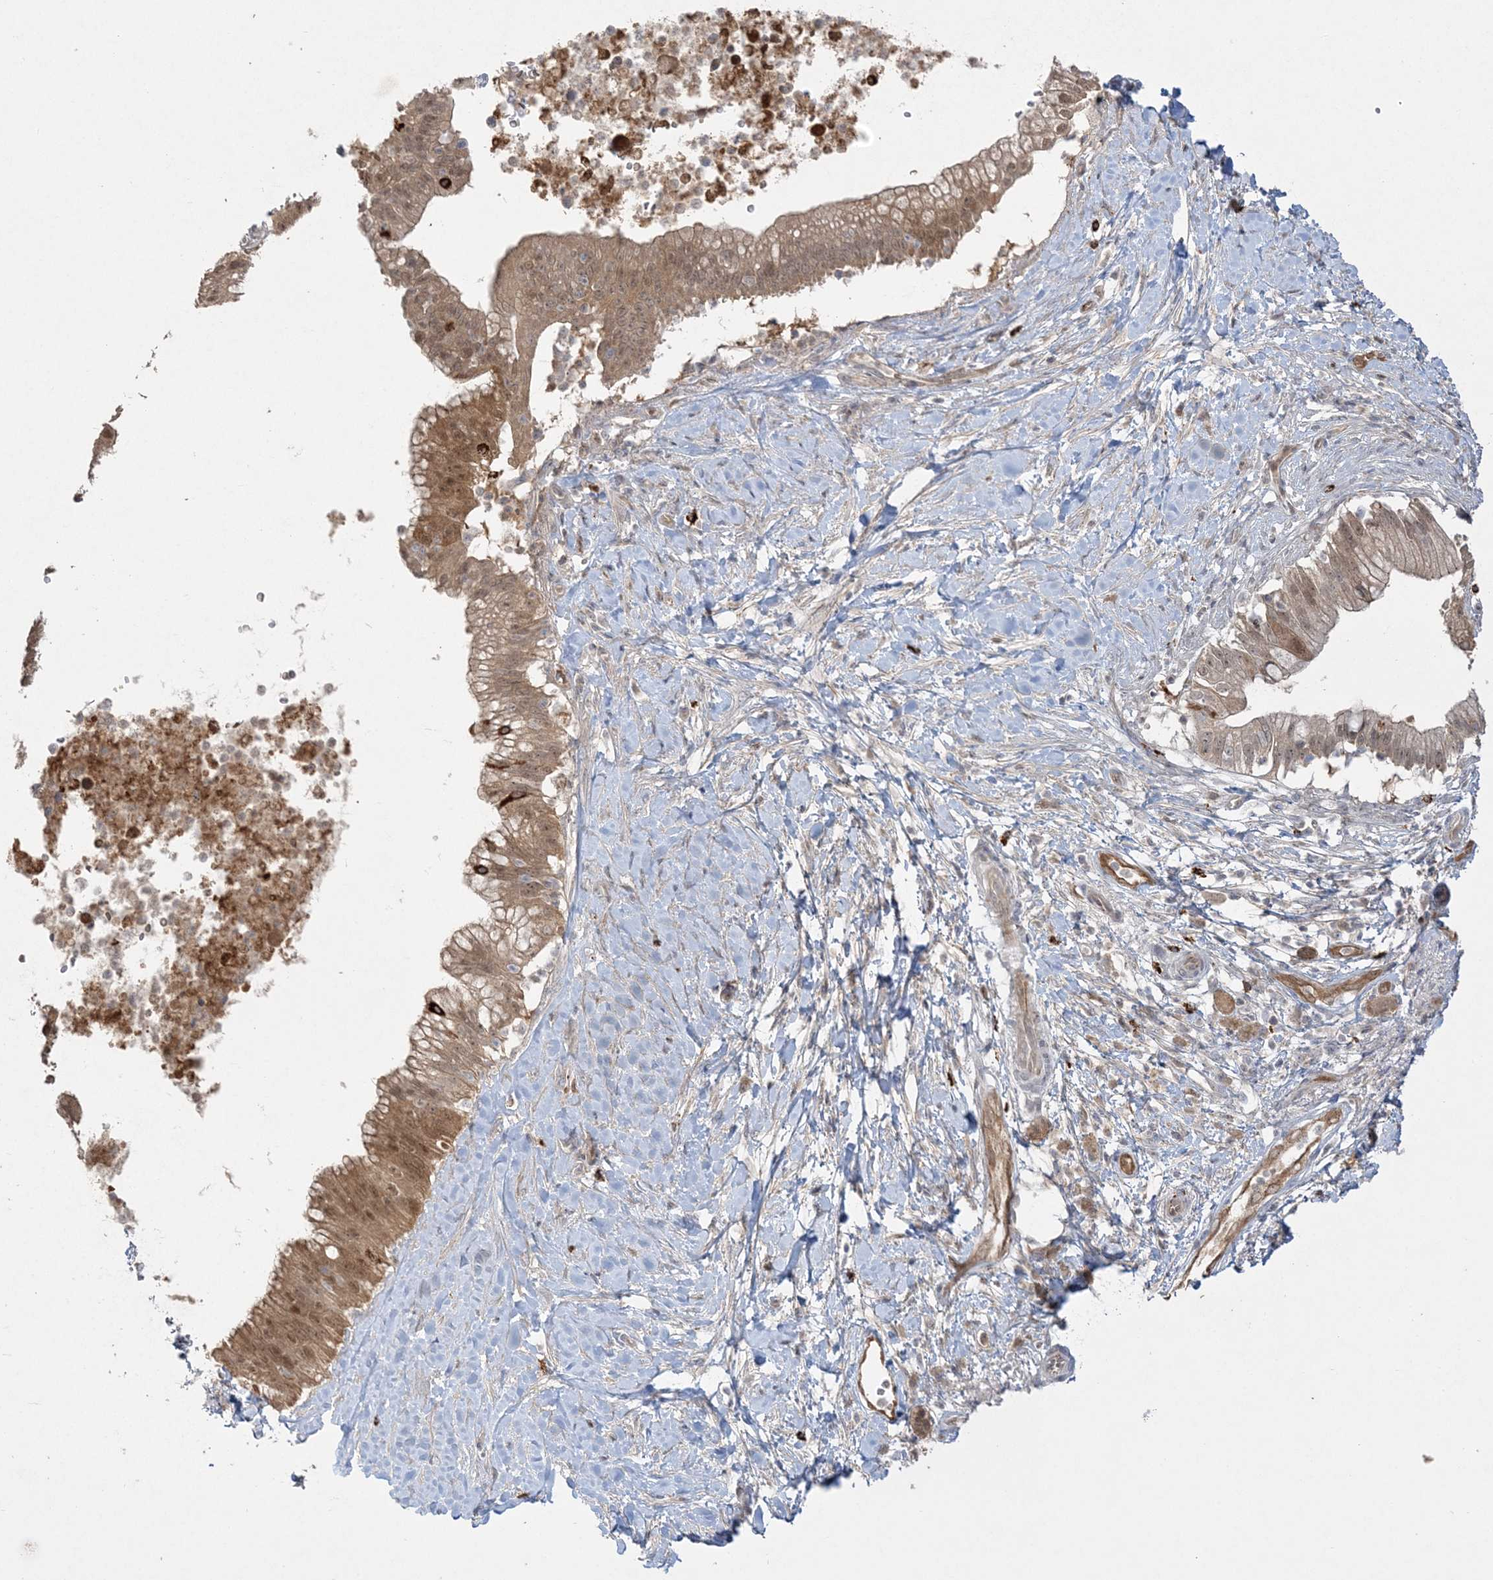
{"staining": {"intensity": "moderate", "quantity": ">75%", "location": "cytoplasmic/membranous,nuclear"}, "tissue": "pancreatic cancer", "cell_type": "Tumor cells", "image_type": "cancer", "snomed": [{"axis": "morphology", "description": "Adenocarcinoma, NOS"}, {"axis": "topography", "description": "Pancreas"}], "caption": "An IHC histopathology image of tumor tissue is shown. Protein staining in brown highlights moderate cytoplasmic/membranous and nuclear positivity in pancreatic adenocarcinoma within tumor cells.", "gene": "INPP1", "patient": {"sex": "male", "age": 68}}